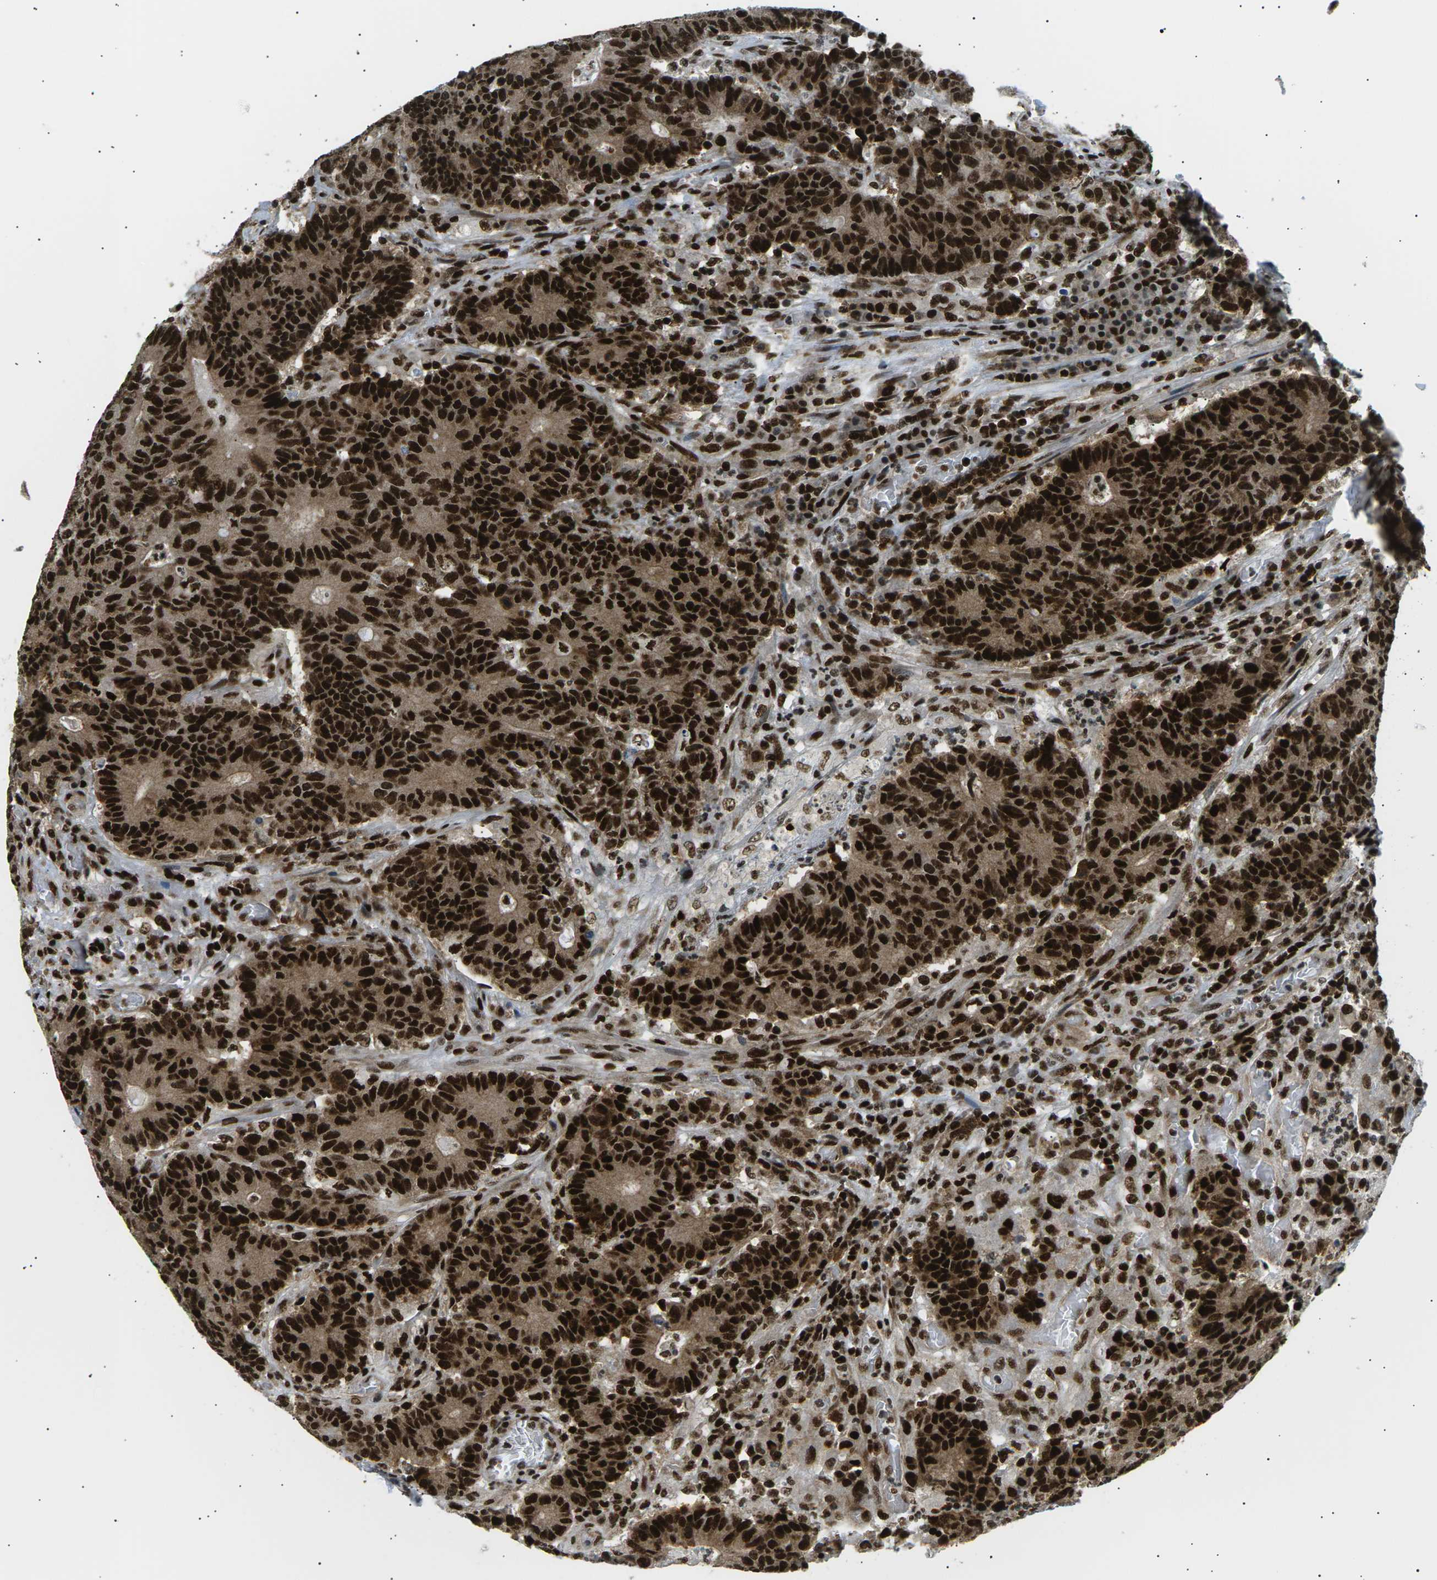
{"staining": {"intensity": "strong", "quantity": ">75%", "location": "cytoplasmic/membranous,nuclear"}, "tissue": "colorectal cancer", "cell_type": "Tumor cells", "image_type": "cancer", "snomed": [{"axis": "morphology", "description": "Normal tissue, NOS"}, {"axis": "morphology", "description": "Adenocarcinoma, NOS"}, {"axis": "topography", "description": "Colon"}], "caption": "Protein staining of colorectal cancer (adenocarcinoma) tissue demonstrates strong cytoplasmic/membranous and nuclear positivity in approximately >75% of tumor cells.", "gene": "RPA2", "patient": {"sex": "female", "age": 75}}